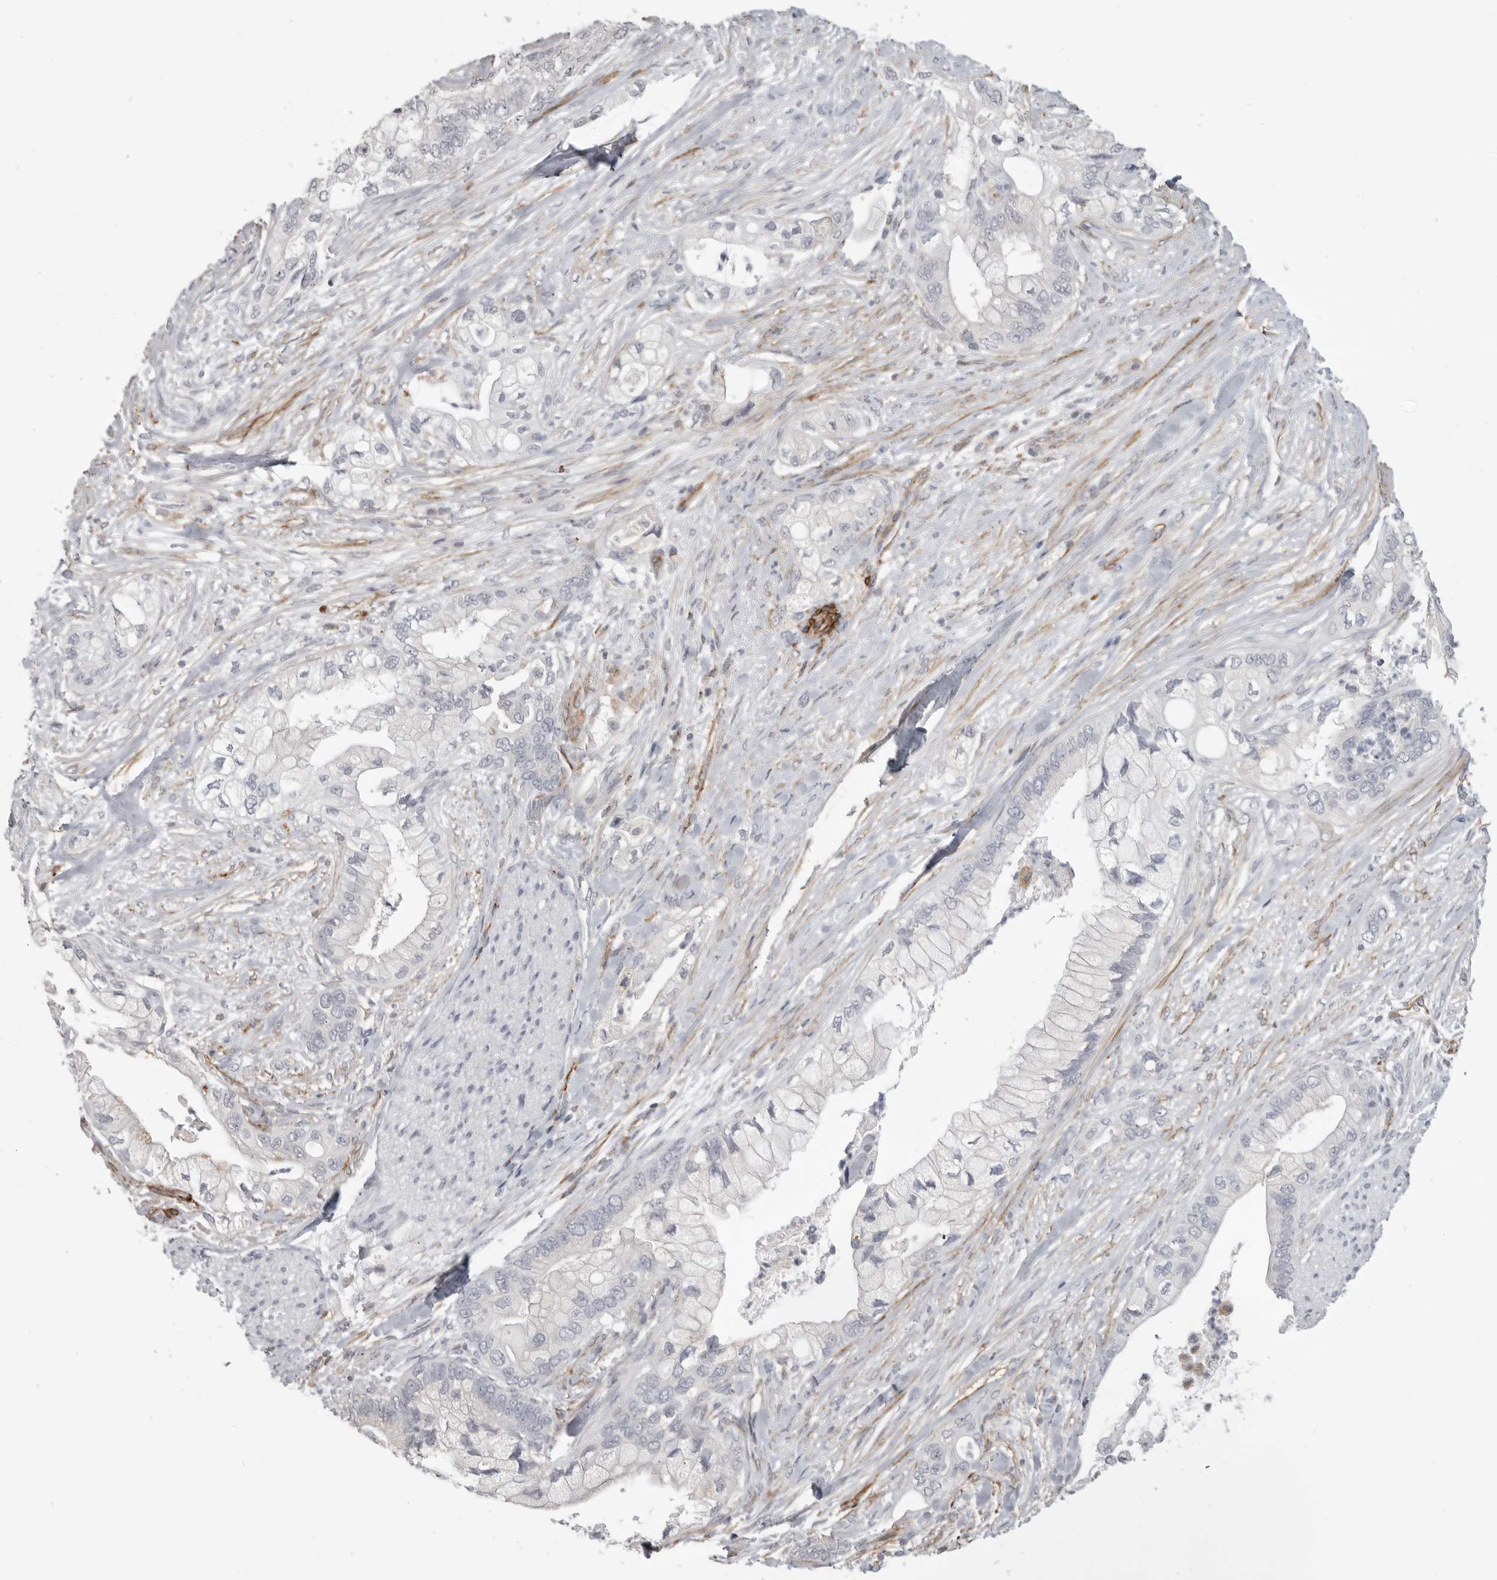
{"staining": {"intensity": "negative", "quantity": "none", "location": "none"}, "tissue": "pancreatic cancer", "cell_type": "Tumor cells", "image_type": "cancer", "snomed": [{"axis": "morphology", "description": "Adenocarcinoma, NOS"}, {"axis": "topography", "description": "Pancreas"}], "caption": "IHC of human pancreatic cancer (adenocarcinoma) displays no positivity in tumor cells. Brightfield microscopy of IHC stained with DAB (3,3'-diaminobenzidine) (brown) and hematoxylin (blue), captured at high magnification.", "gene": "AOC3", "patient": {"sex": "male", "age": 53}}